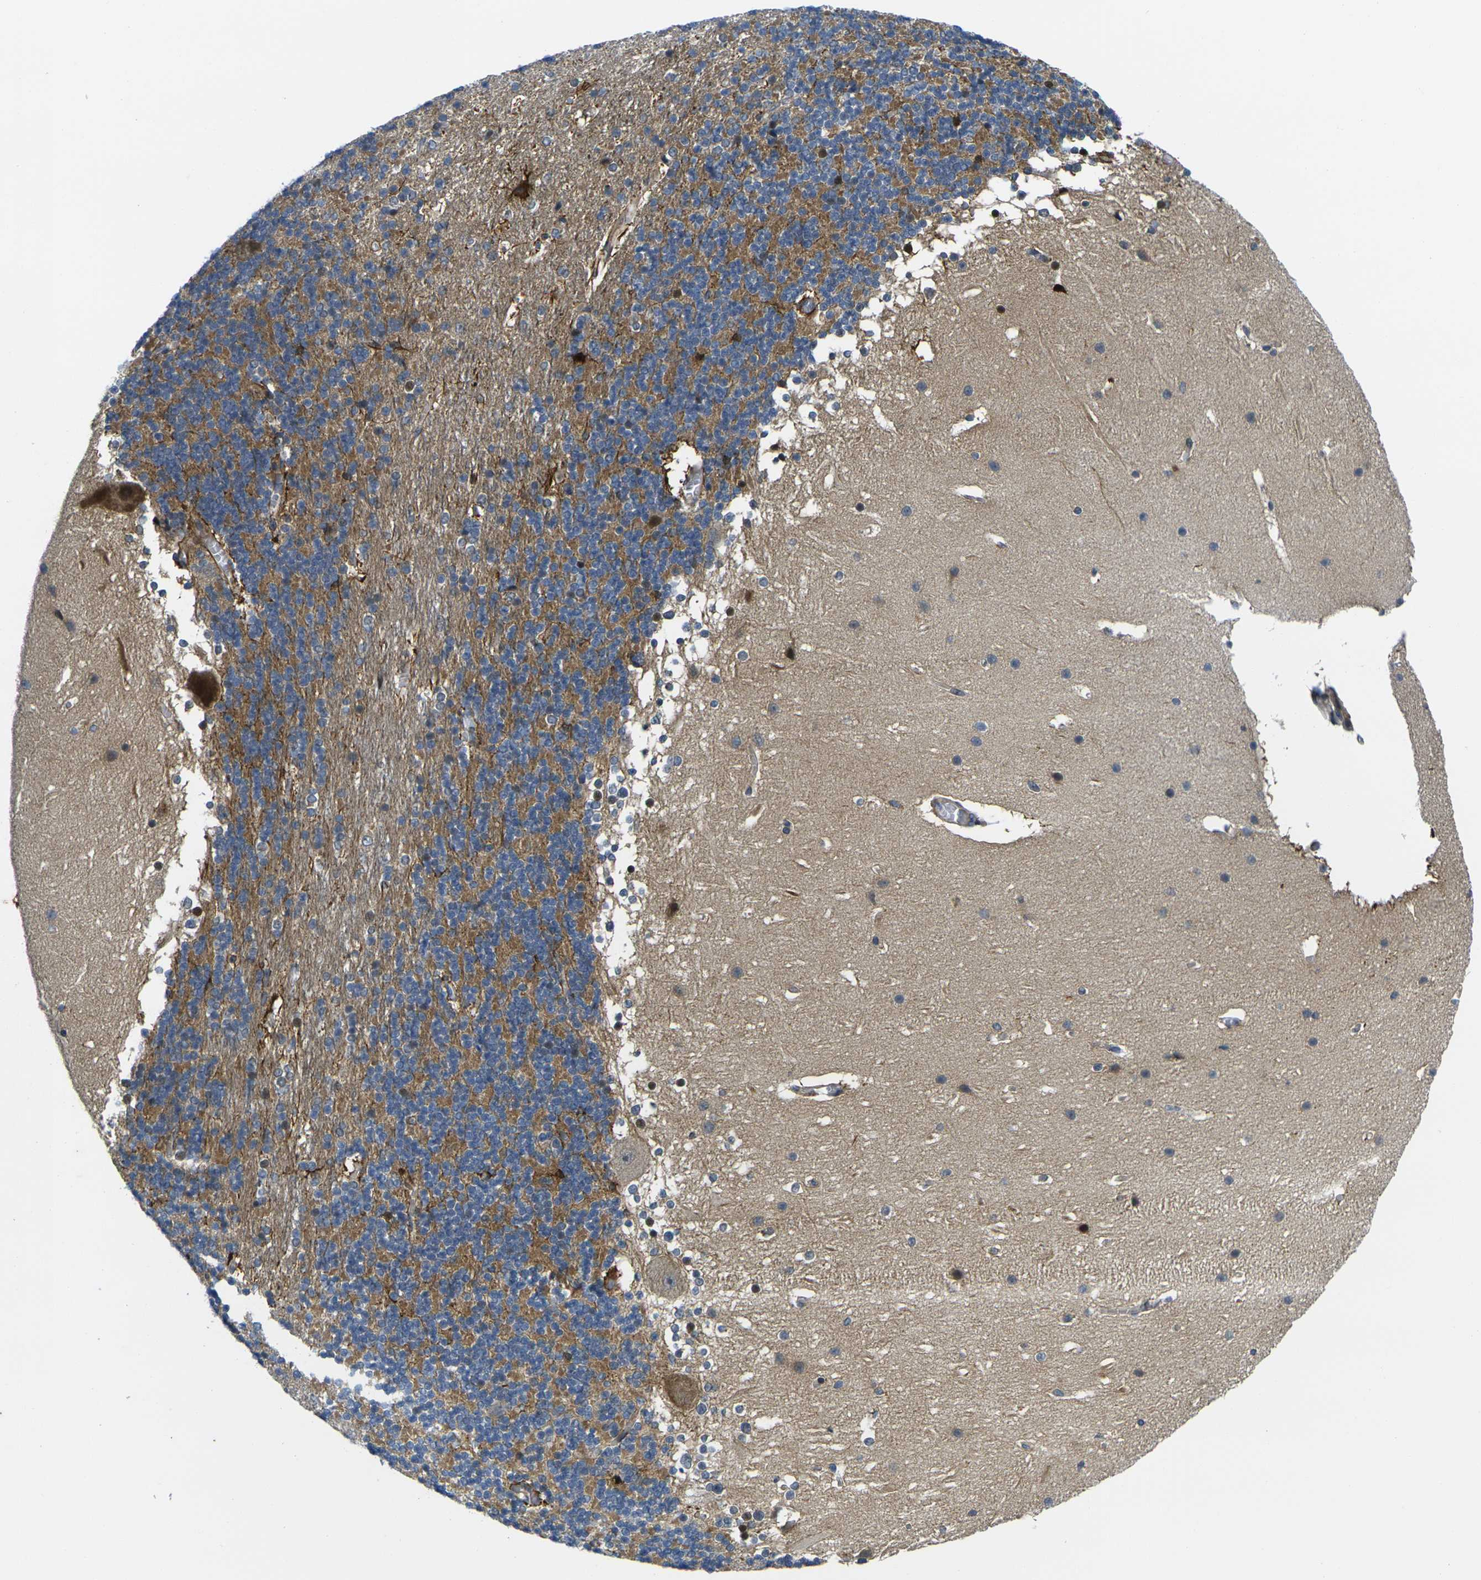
{"staining": {"intensity": "moderate", "quantity": ">75%", "location": "cytoplasmic/membranous"}, "tissue": "cerebellum", "cell_type": "Cells in granular layer", "image_type": "normal", "snomed": [{"axis": "morphology", "description": "Normal tissue, NOS"}, {"axis": "topography", "description": "Cerebellum"}], "caption": "This image shows immunohistochemistry (IHC) staining of unremarkable human cerebellum, with medium moderate cytoplasmic/membranous staining in approximately >75% of cells in granular layer.", "gene": "ROBO2", "patient": {"sex": "female", "age": 19}}